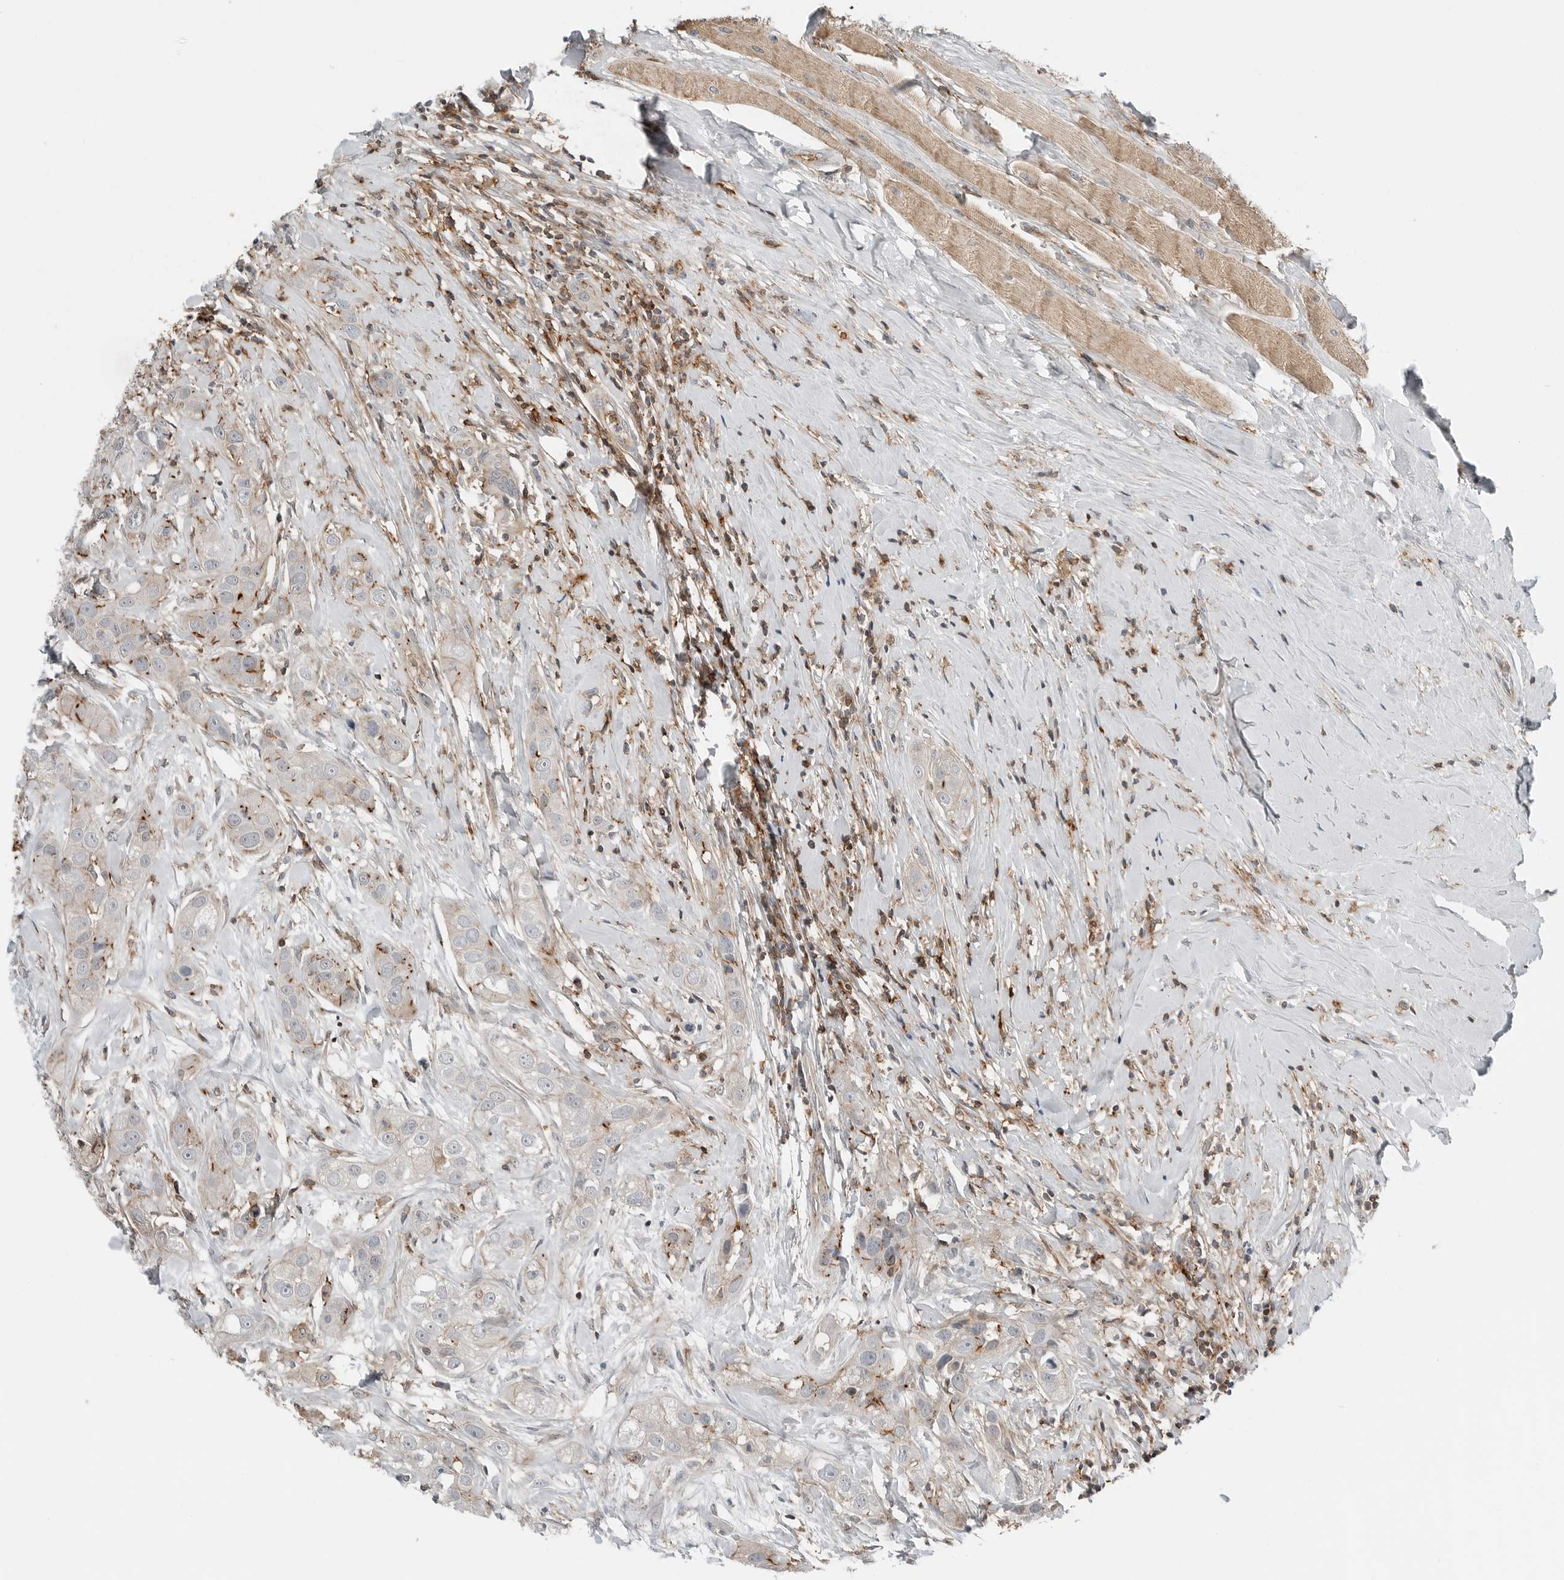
{"staining": {"intensity": "moderate", "quantity": "25%-75%", "location": "cytoplasmic/membranous"}, "tissue": "head and neck cancer", "cell_type": "Tumor cells", "image_type": "cancer", "snomed": [{"axis": "morphology", "description": "Normal tissue, NOS"}, {"axis": "morphology", "description": "Squamous cell carcinoma, NOS"}, {"axis": "topography", "description": "Skeletal muscle"}, {"axis": "topography", "description": "Head-Neck"}], "caption": "DAB (3,3'-diaminobenzidine) immunohistochemical staining of human head and neck squamous cell carcinoma displays moderate cytoplasmic/membranous protein staining in about 25%-75% of tumor cells.", "gene": "LEFTY2", "patient": {"sex": "male", "age": 51}}